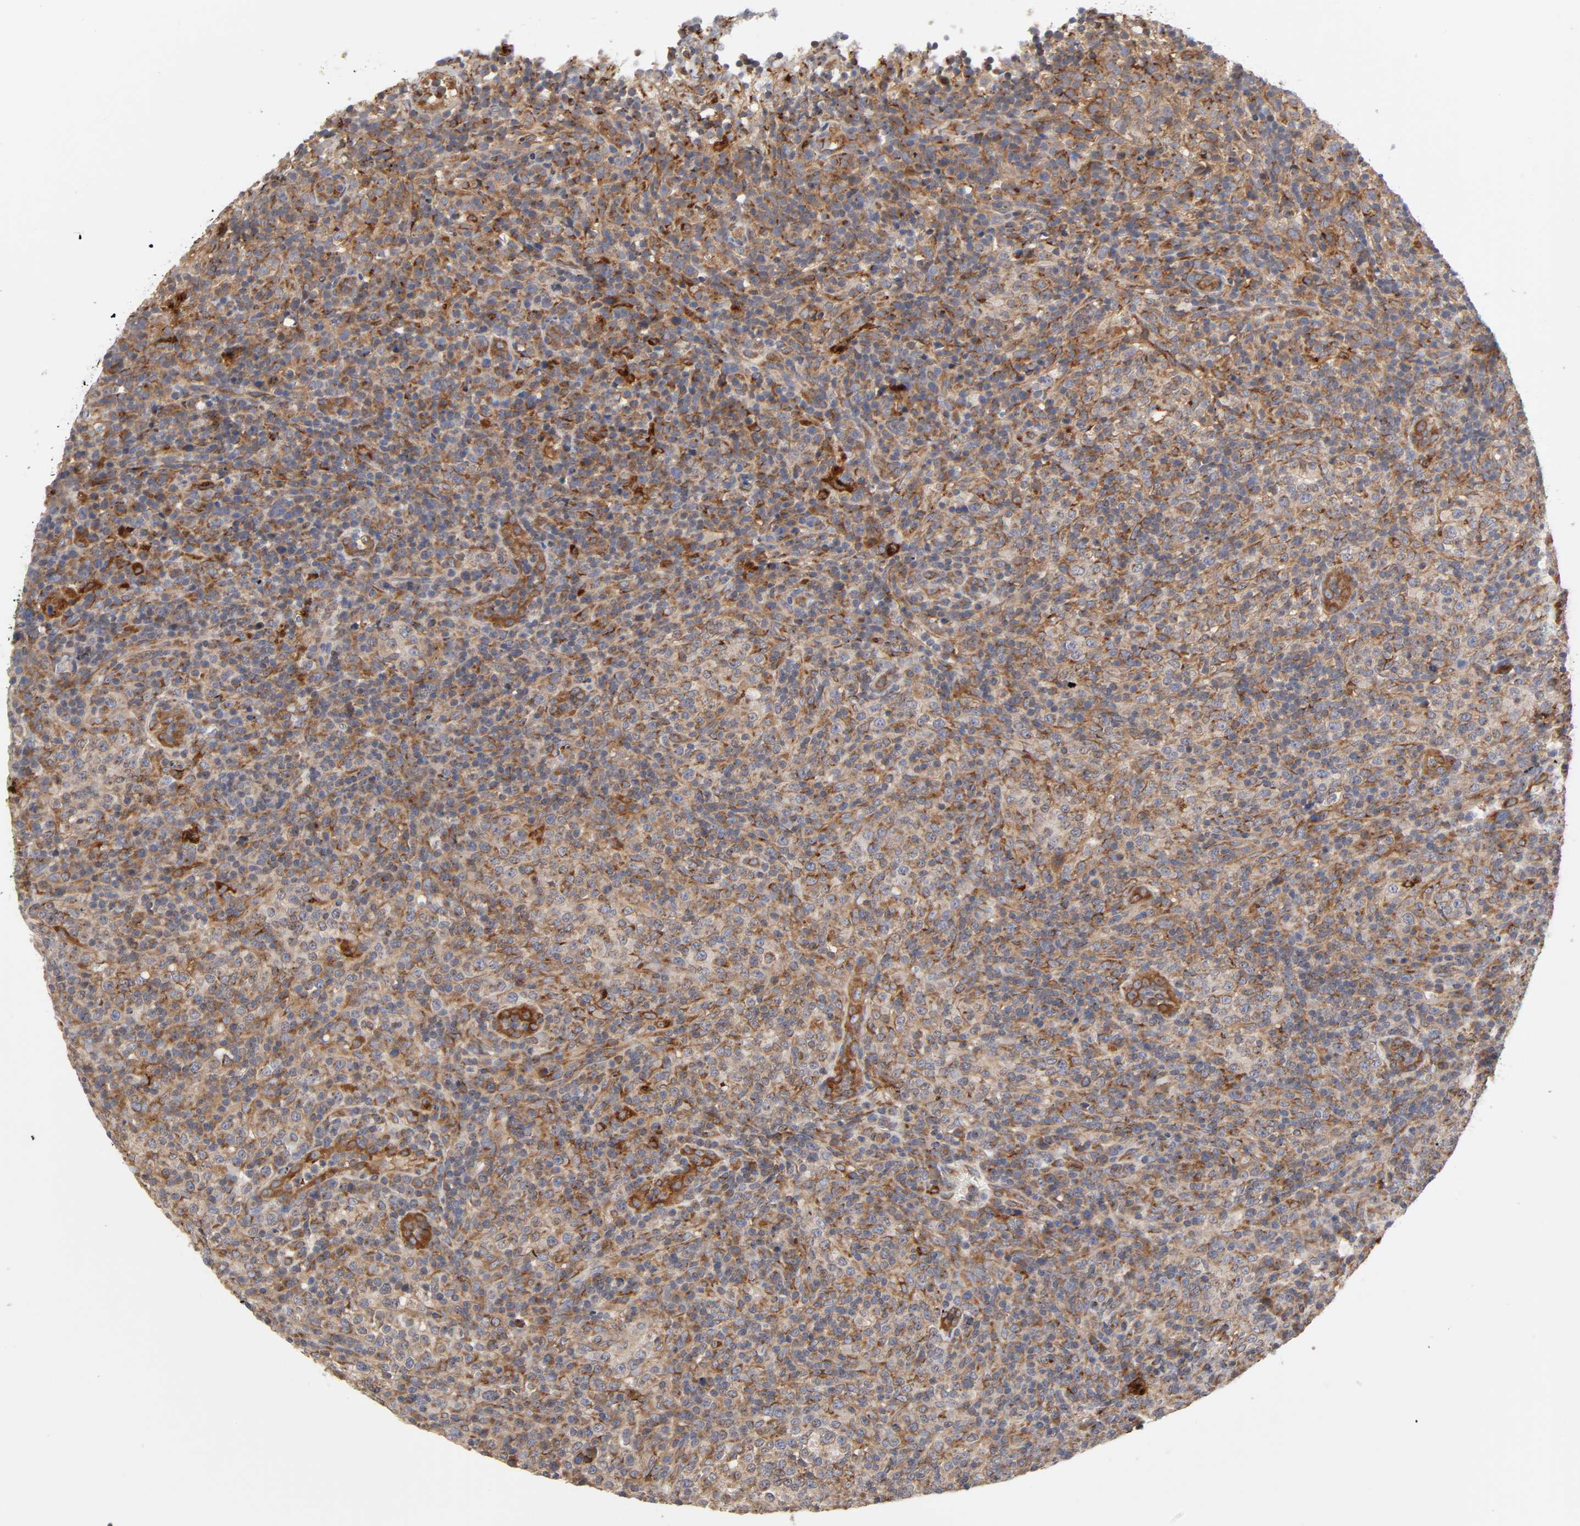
{"staining": {"intensity": "moderate", "quantity": ">75%", "location": "cytoplasmic/membranous"}, "tissue": "lymphoma", "cell_type": "Tumor cells", "image_type": "cancer", "snomed": [{"axis": "morphology", "description": "Malignant lymphoma, non-Hodgkin's type, High grade"}, {"axis": "topography", "description": "Lymph node"}], "caption": "An image of lymphoma stained for a protein reveals moderate cytoplasmic/membranous brown staining in tumor cells.", "gene": "GNPTG", "patient": {"sex": "female", "age": 76}}